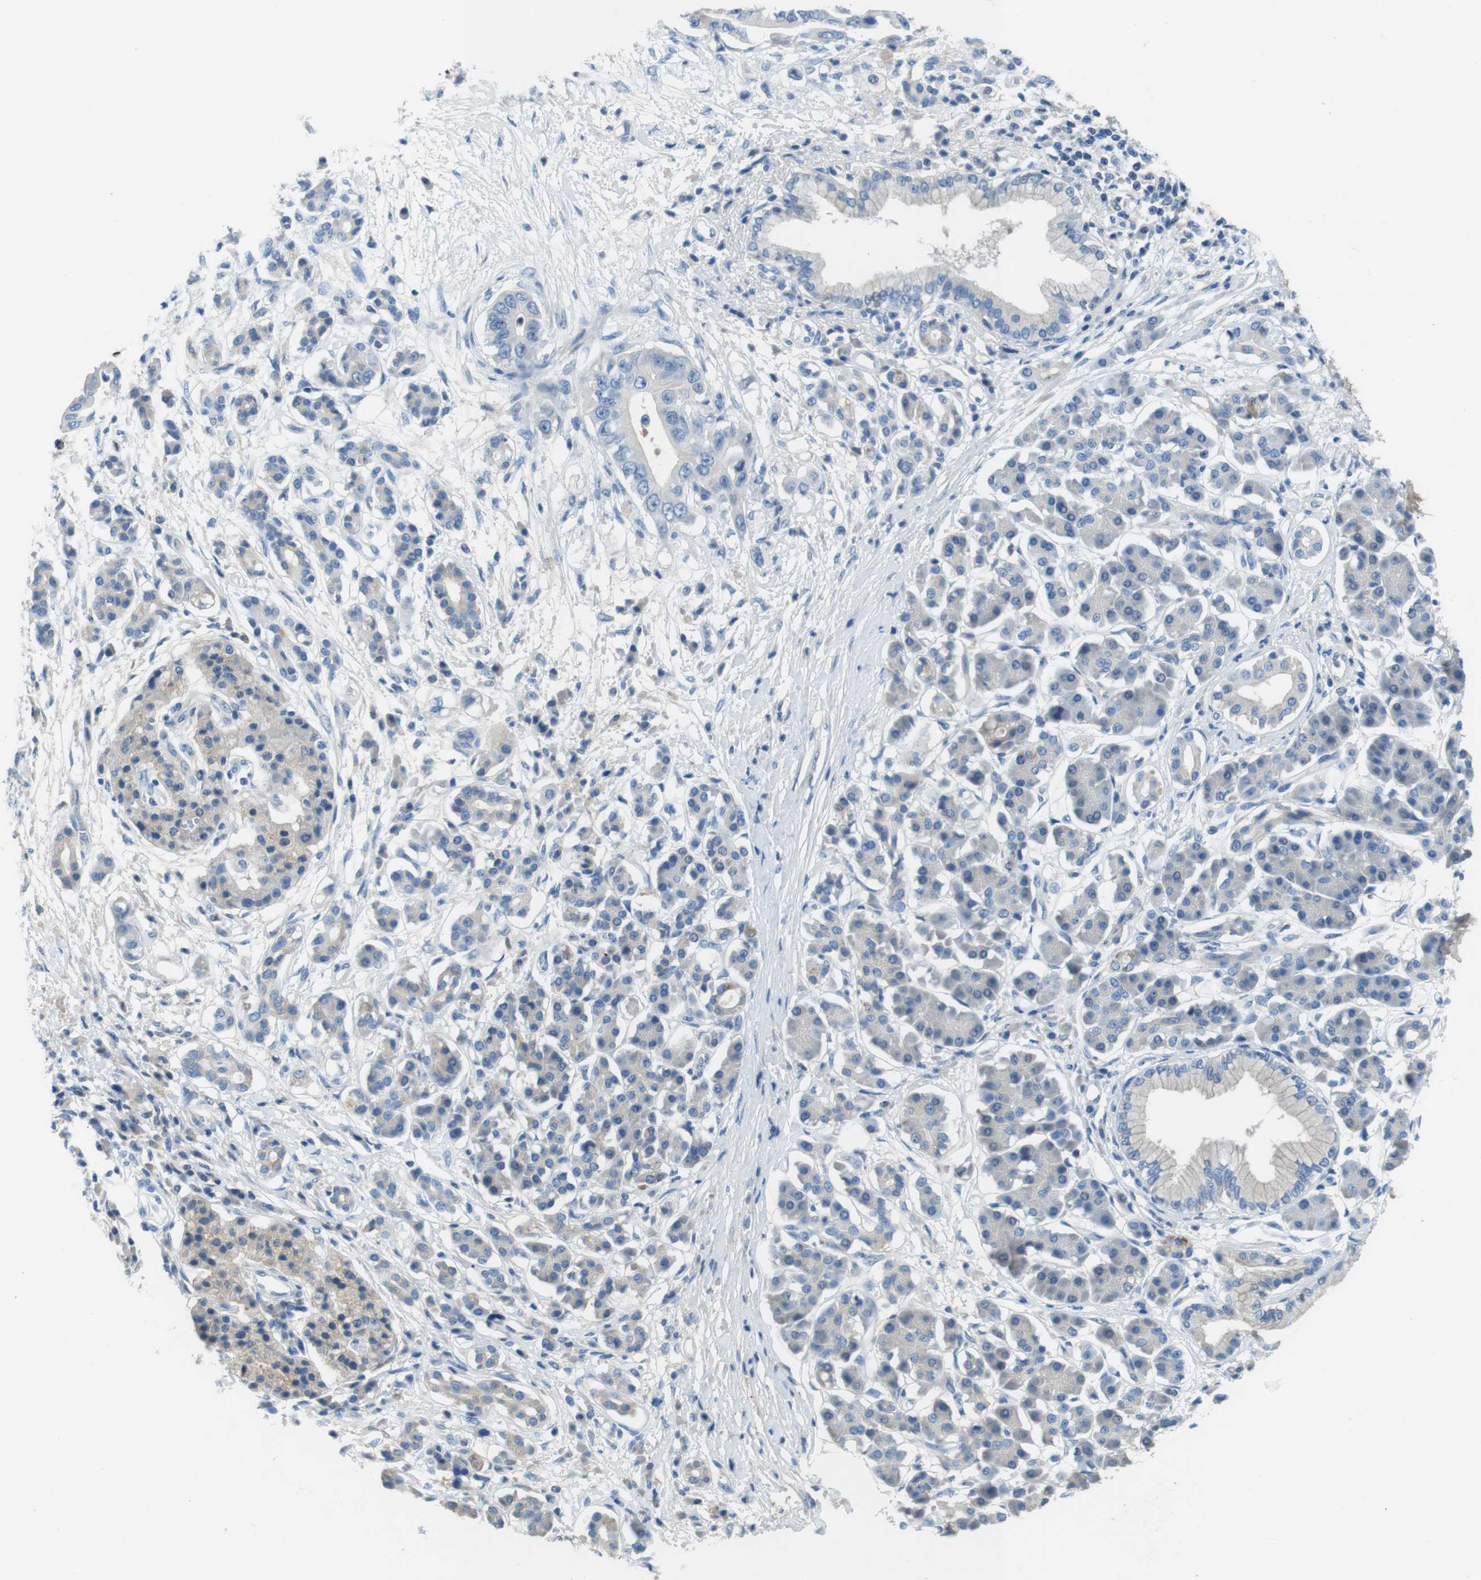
{"staining": {"intensity": "negative", "quantity": "none", "location": "none"}, "tissue": "pancreatic cancer", "cell_type": "Tumor cells", "image_type": "cancer", "snomed": [{"axis": "morphology", "description": "Adenocarcinoma, NOS"}, {"axis": "topography", "description": "Pancreas"}], "caption": "Micrograph shows no protein positivity in tumor cells of pancreatic adenocarcinoma tissue.", "gene": "TMPRSS15", "patient": {"sex": "male", "age": 77}}